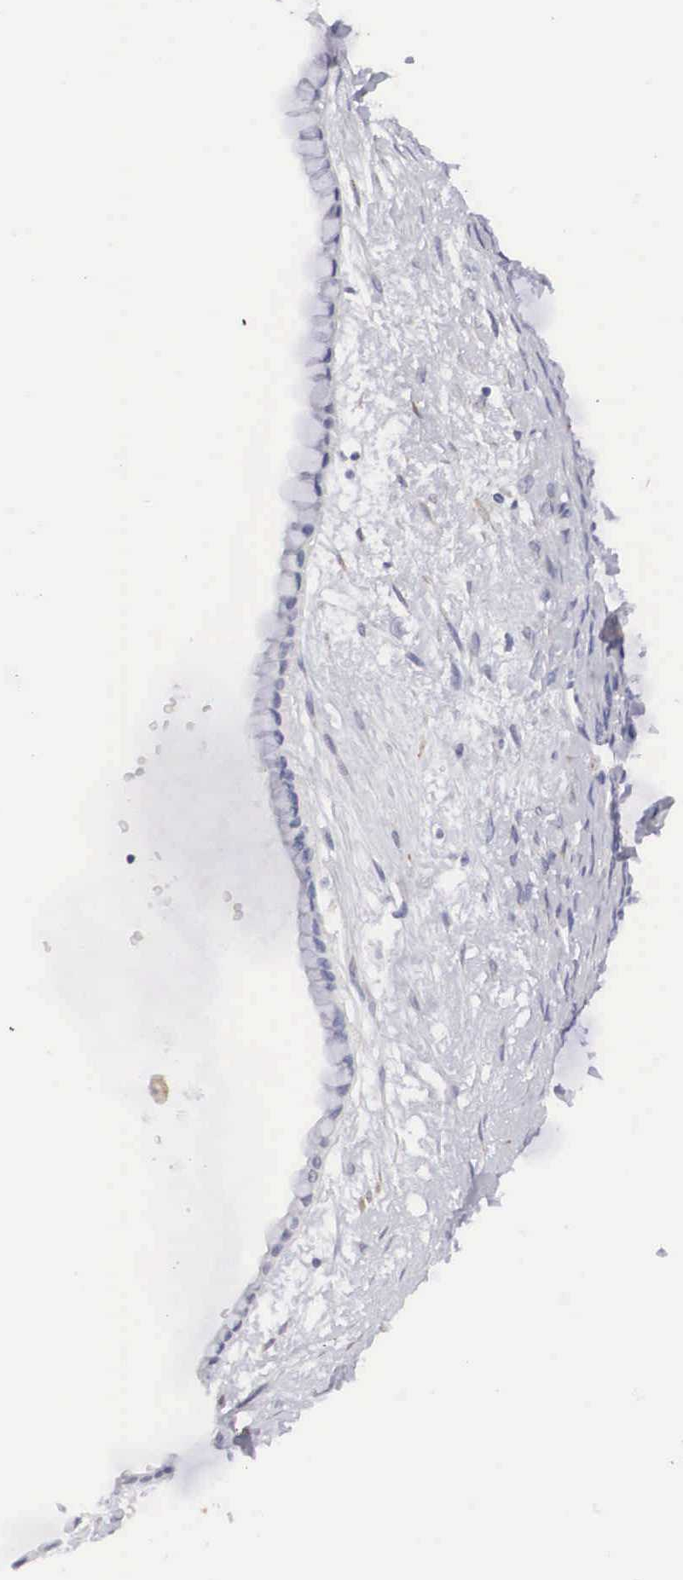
{"staining": {"intensity": "negative", "quantity": "none", "location": "none"}, "tissue": "ovarian cancer", "cell_type": "Tumor cells", "image_type": "cancer", "snomed": [{"axis": "morphology", "description": "Cystadenocarcinoma, mucinous, NOS"}, {"axis": "topography", "description": "Ovary"}], "caption": "IHC of human mucinous cystadenocarcinoma (ovarian) exhibits no positivity in tumor cells.", "gene": "ARMCX3", "patient": {"sex": "female", "age": 25}}